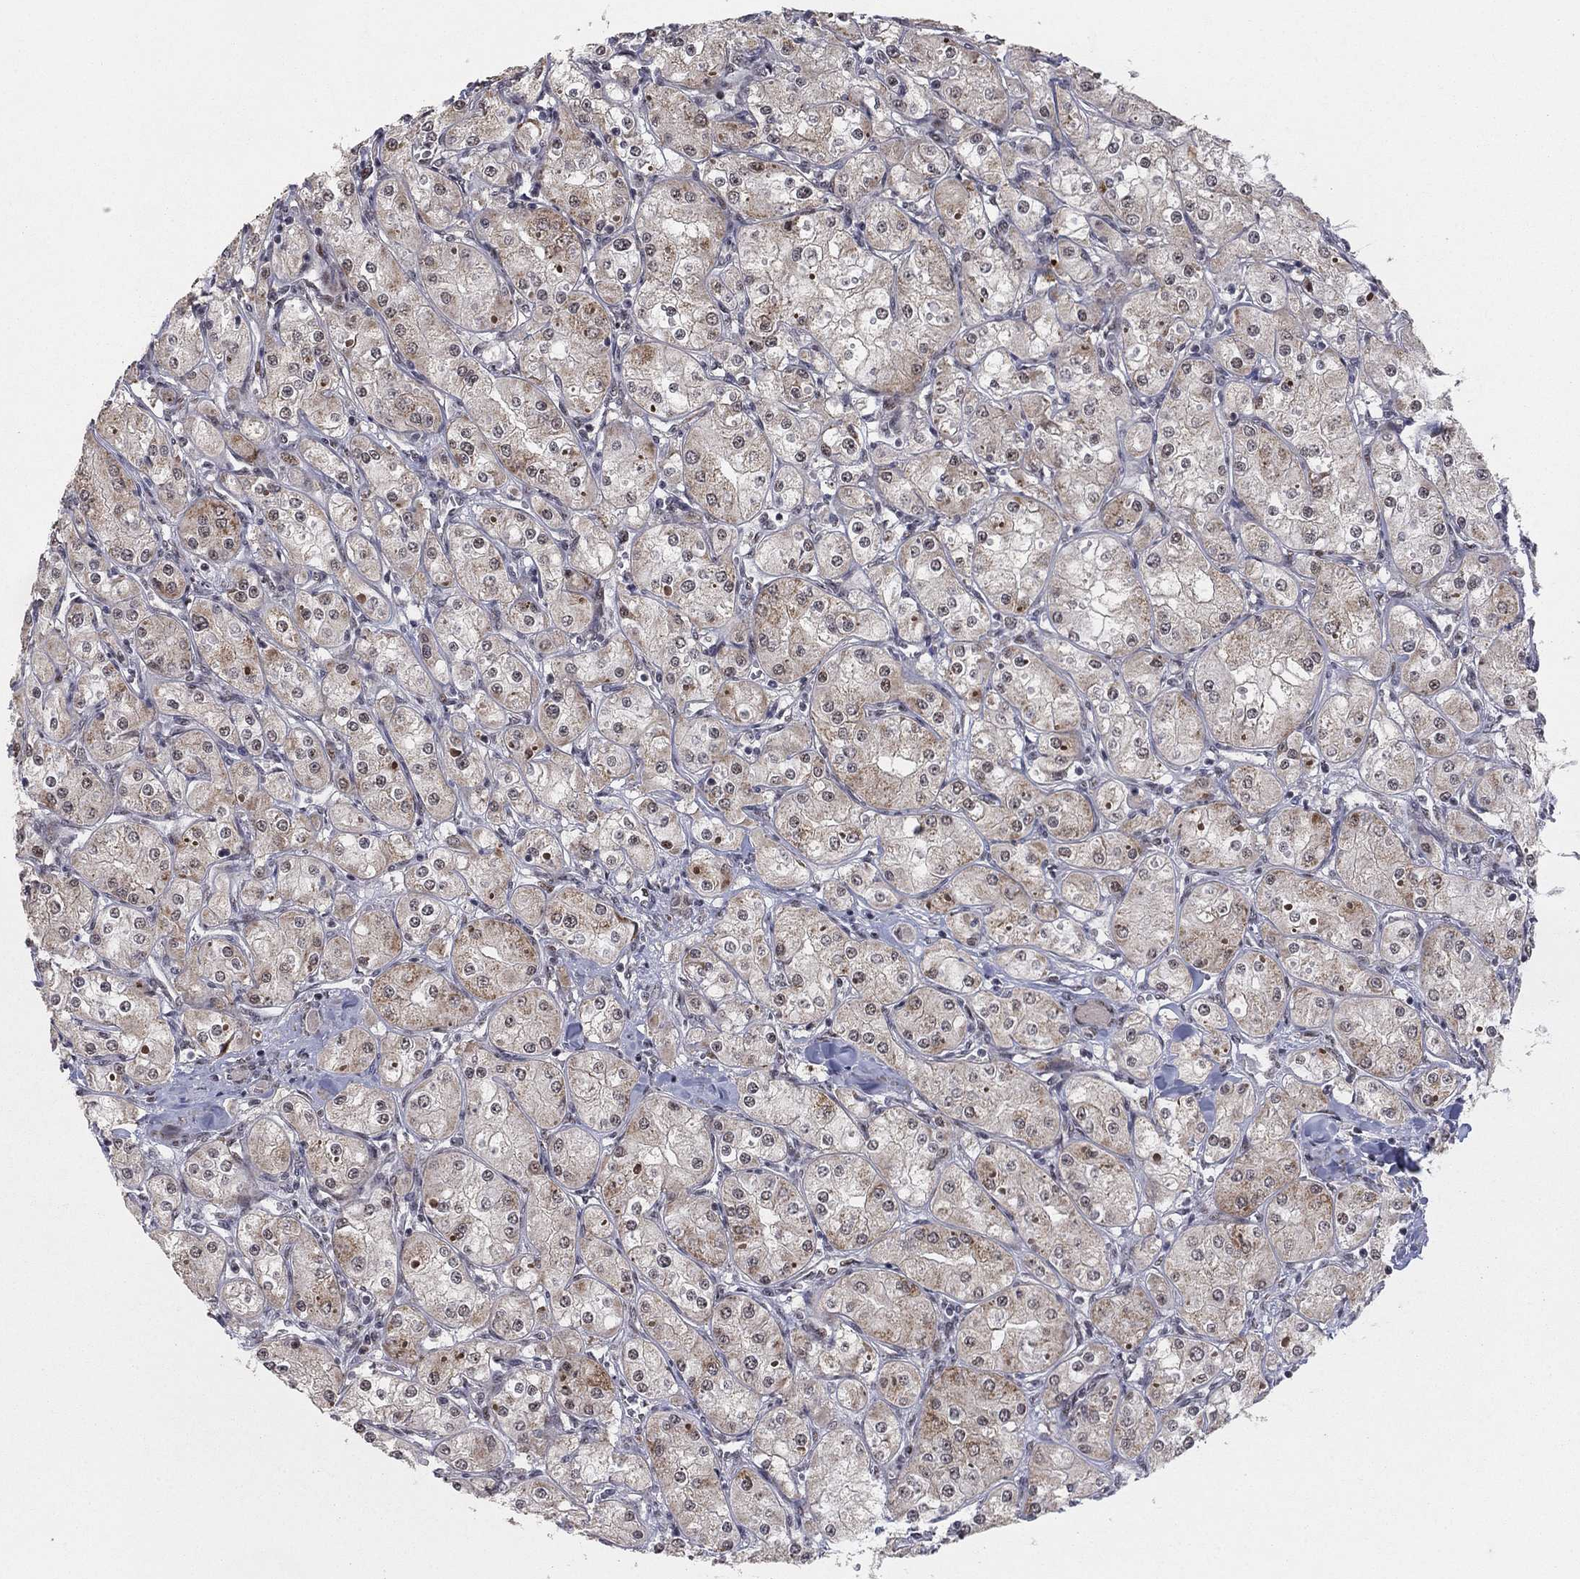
{"staining": {"intensity": "strong", "quantity": "25%-75%", "location": "cytoplasmic/membranous"}, "tissue": "renal cancer", "cell_type": "Tumor cells", "image_type": "cancer", "snomed": [{"axis": "morphology", "description": "Adenocarcinoma, NOS"}, {"axis": "topography", "description": "Kidney"}], "caption": "A high amount of strong cytoplasmic/membranous staining is present in about 25%-75% of tumor cells in adenocarcinoma (renal) tissue. (Stains: DAB (3,3'-diaminobenzidine) in brown, nuclei in blue, Microscopy: brightfield microscopy at high magnification).", "gene": "ZNF395", "patient": {"sex": "male", "age": 77}}